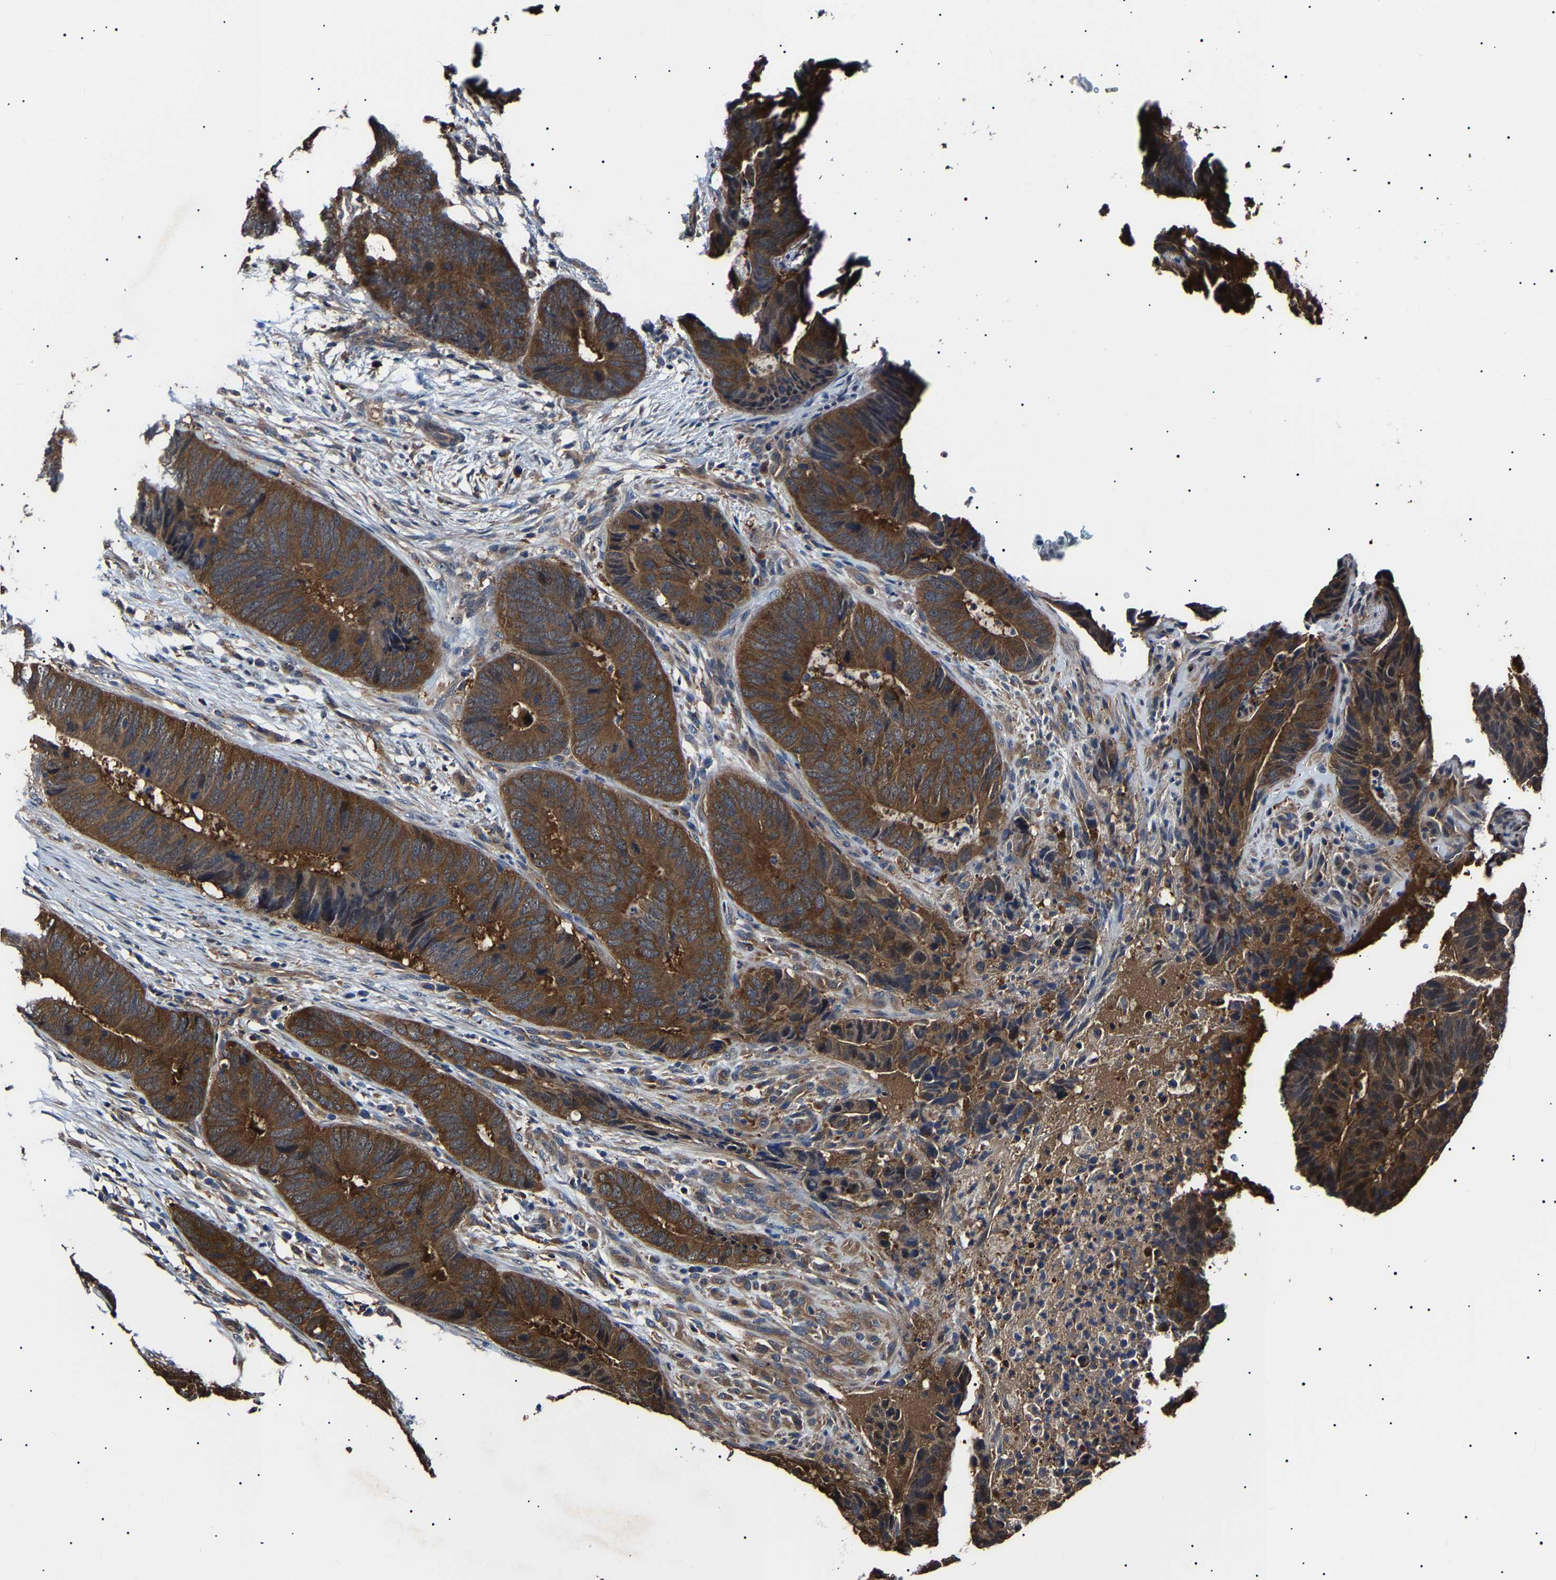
{"staining": {"intensity": "strong", "quantity": ">75%", "location": "cytoplasmic/membranous"}, "tissue": "colorectal cancer", "cell_type": "Tumor cells", "image_type": "cancer", "snomed": [{"axis": "morphology", "description": "Adenocarcinoma, NOS"}, {"axis": "topography", "description": "Colon"}], "caption": "Human colorectal adenocarcinoma stained with a protein marker demonstrates strong staining in tumor cells.", "gene": "CCT8", "patient": {"sex": "male", "age": 56}}